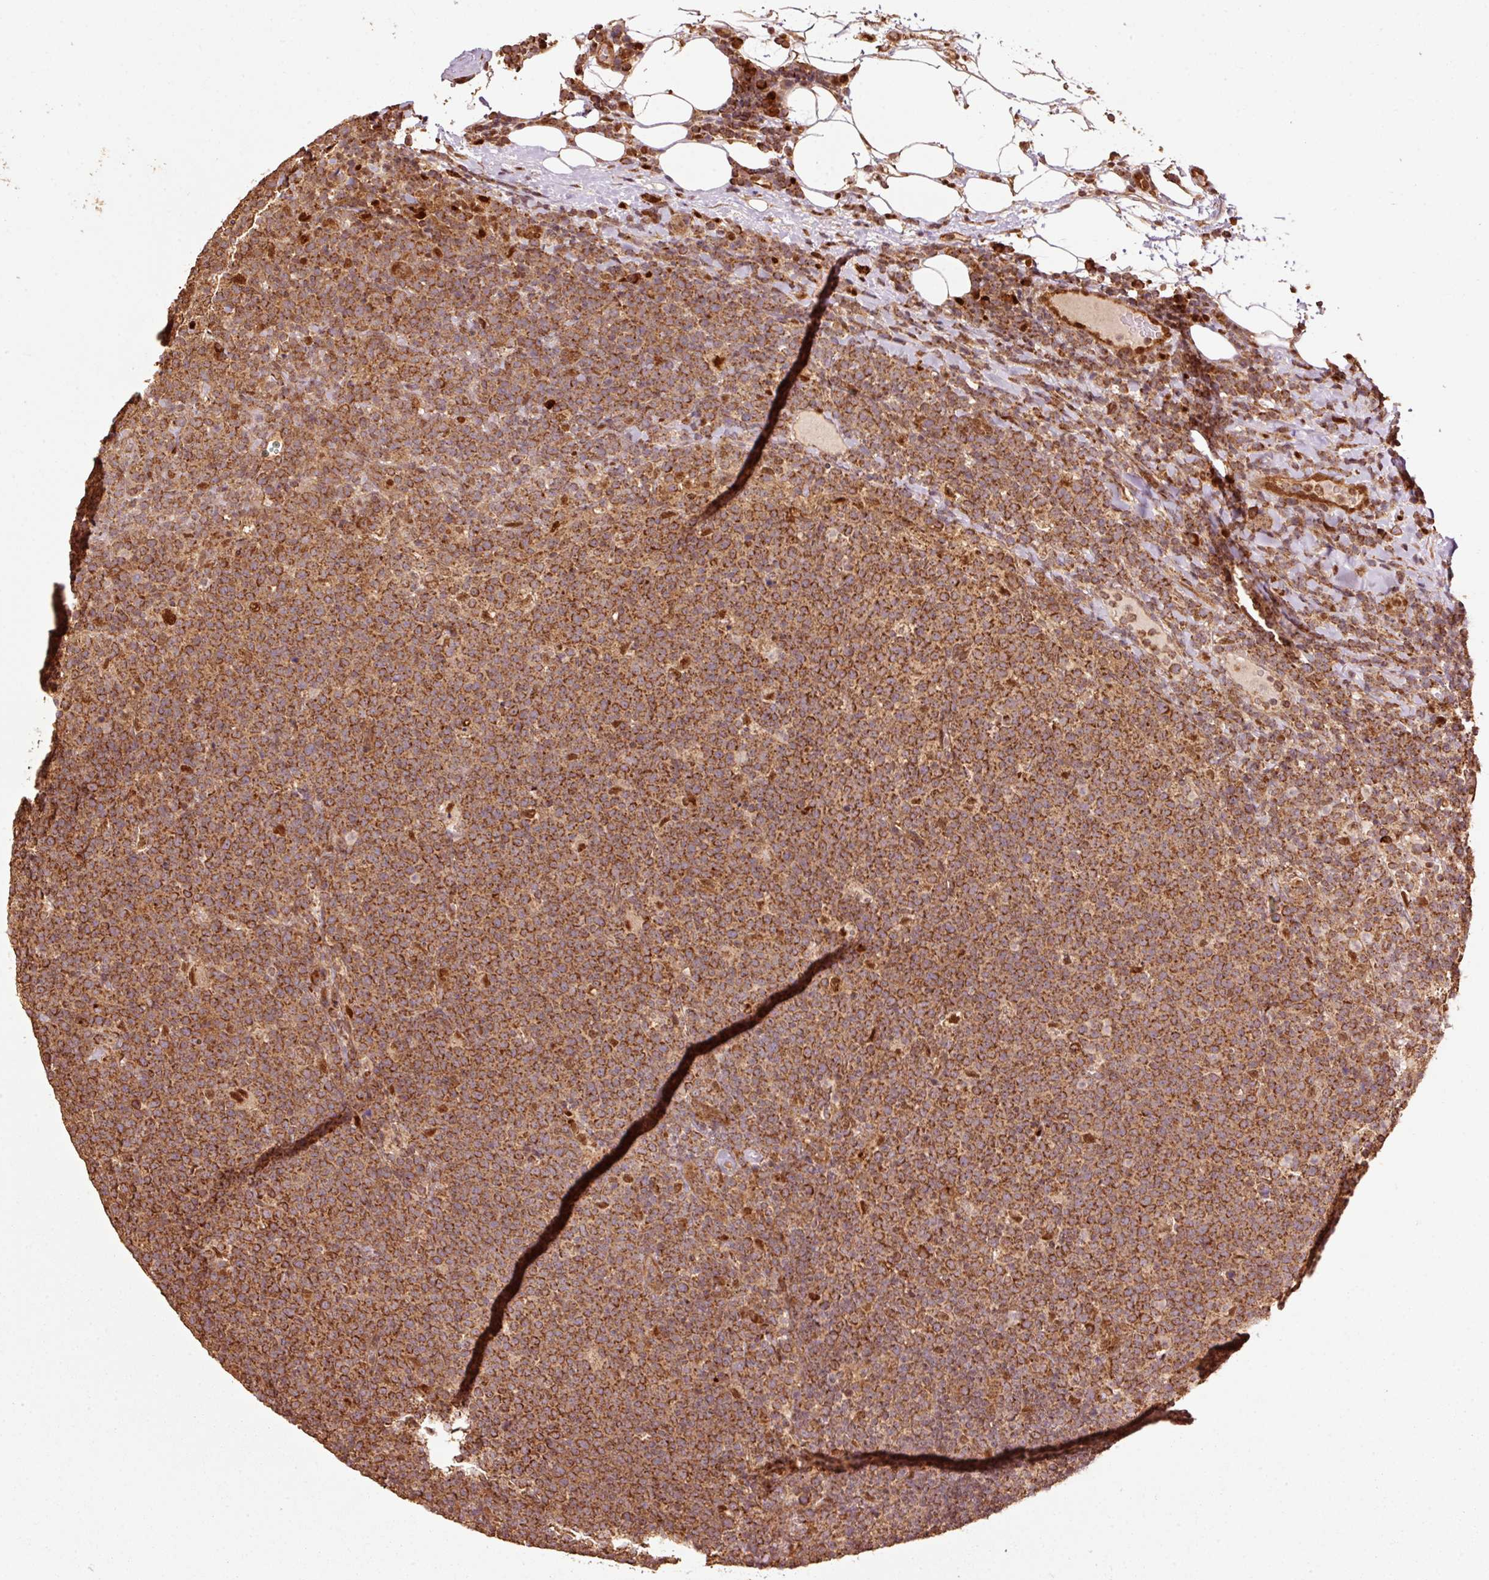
{"staining": {"intensity": "strong", "quantity": ">75%", "location": "cytoplasmic/membranous"}, "tissue": "lymphoma", "cell_type": "Tumor cells", "image_type": "cancer", "snomed": [{"axis": "morphology", "description": "Malignant lymphoma, non-Hodgkin's type, High grade"}, {"axis": "topography", "description": "Lymph node"}], "caption": "High-magnification brightfield microscopy of lymphoma stained with DAB (brown) and counterstained with hematoxylin (blue). tumor cells exhibit strong cytoplasmic/membranous staining is seen in about>75% of cells.", "gene": "MRPL16", "patient": {"sex": "male", "age": 61}}